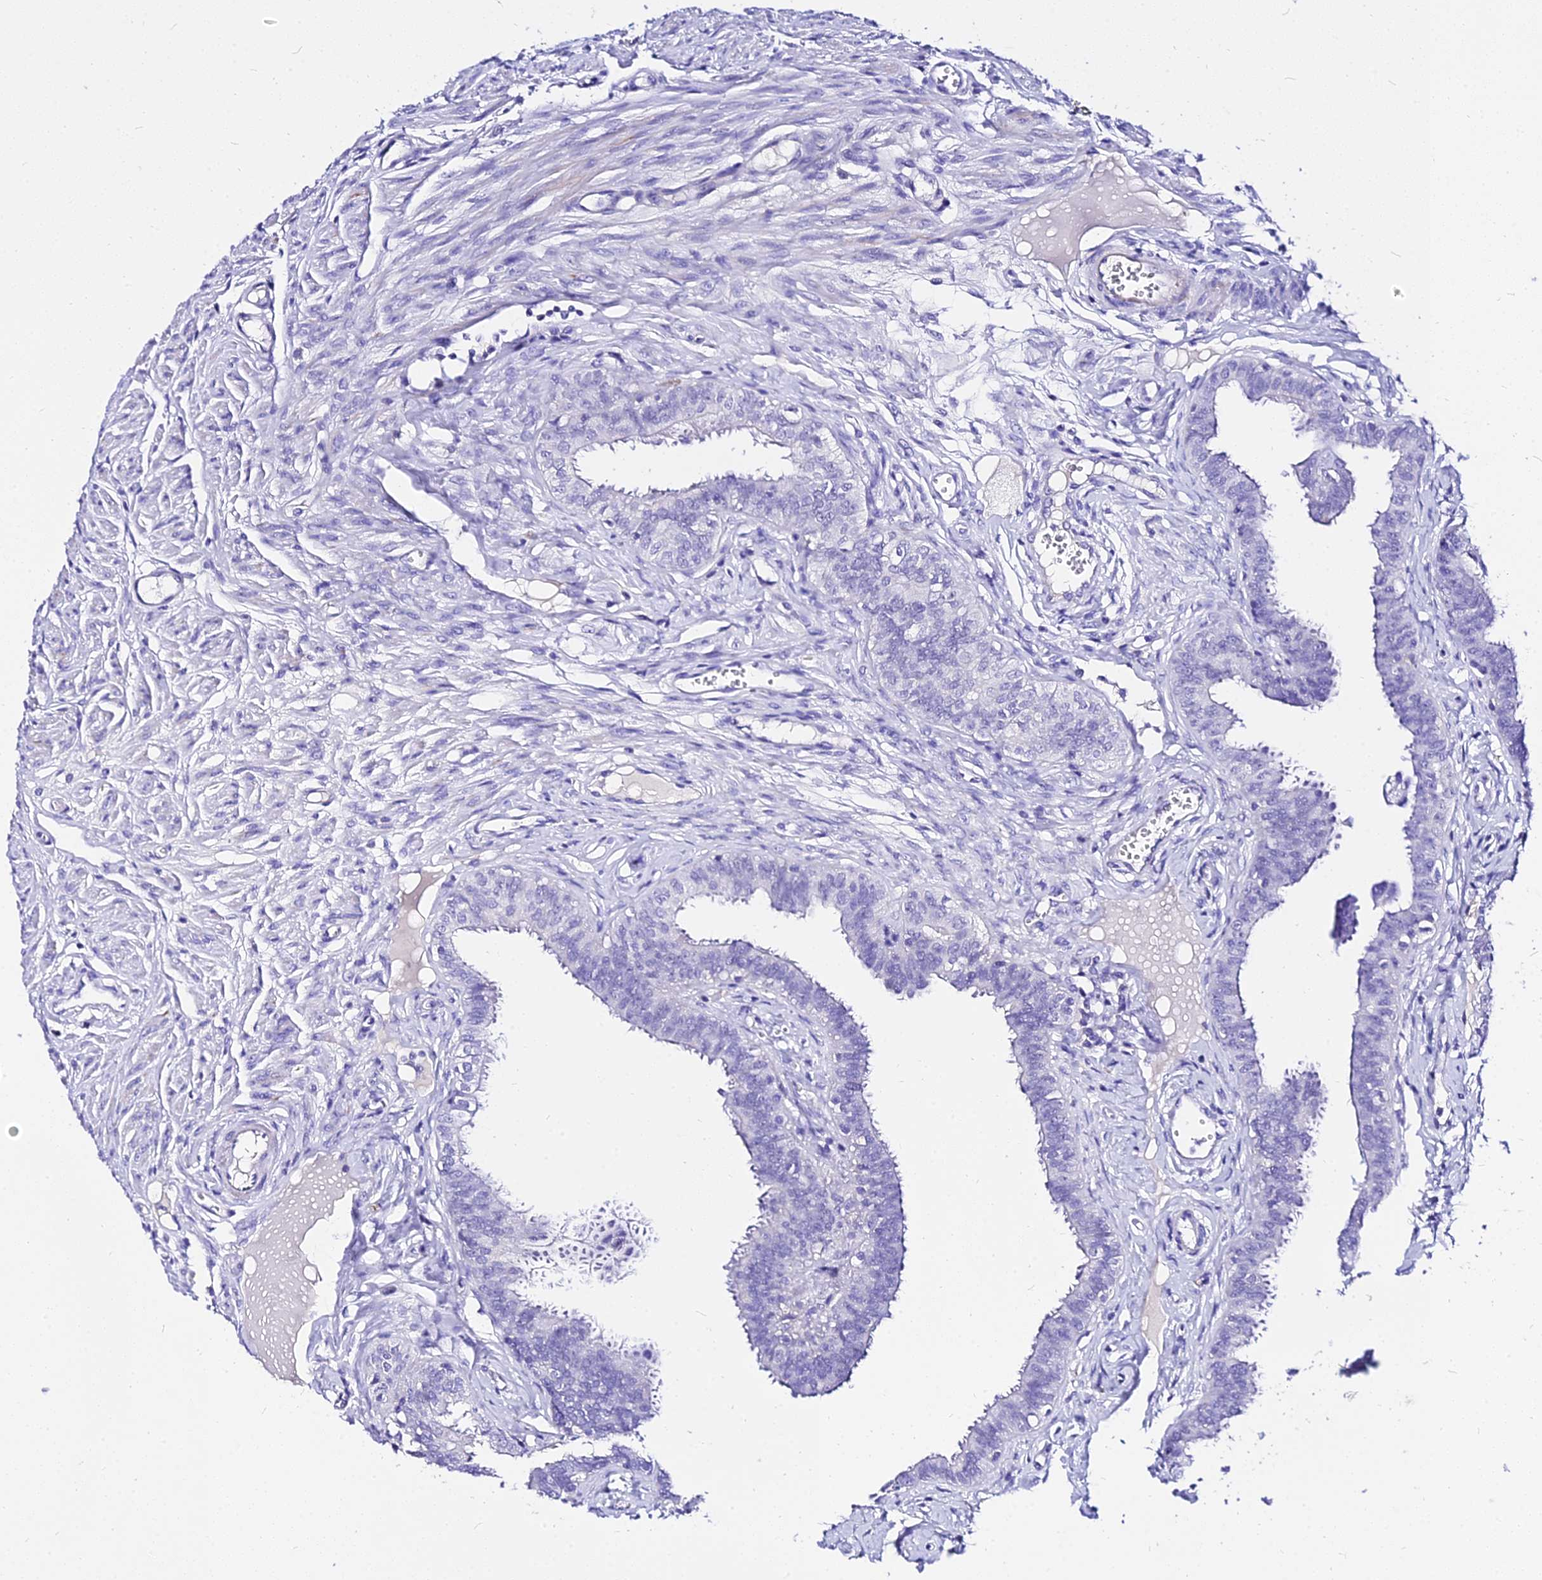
{"staining": {"intensity": "negative", "quantity": "none", "location": "none"}, "tissue": "fallopian tube", "cell_type": "Glandular cells", "image_type": "normal", "snomed": [{"axis": "morphology", "description": "Normal tissue, NOS"}, {"axis": "morphology", "description": "Carcinoma, NOS"}, {"axis": "topography", "description": "Fallopian tube"}, {"axis": "topography", "description": "Ovary"}], "caption": "DAB (3,3'-diaminobenzidine) immunohistochemical staining of unremarkable human fallopian tube shows no significant staining in glandular cells.", "gene": "DEFB106A", "patient": {"sex": "female", "age": 59}}